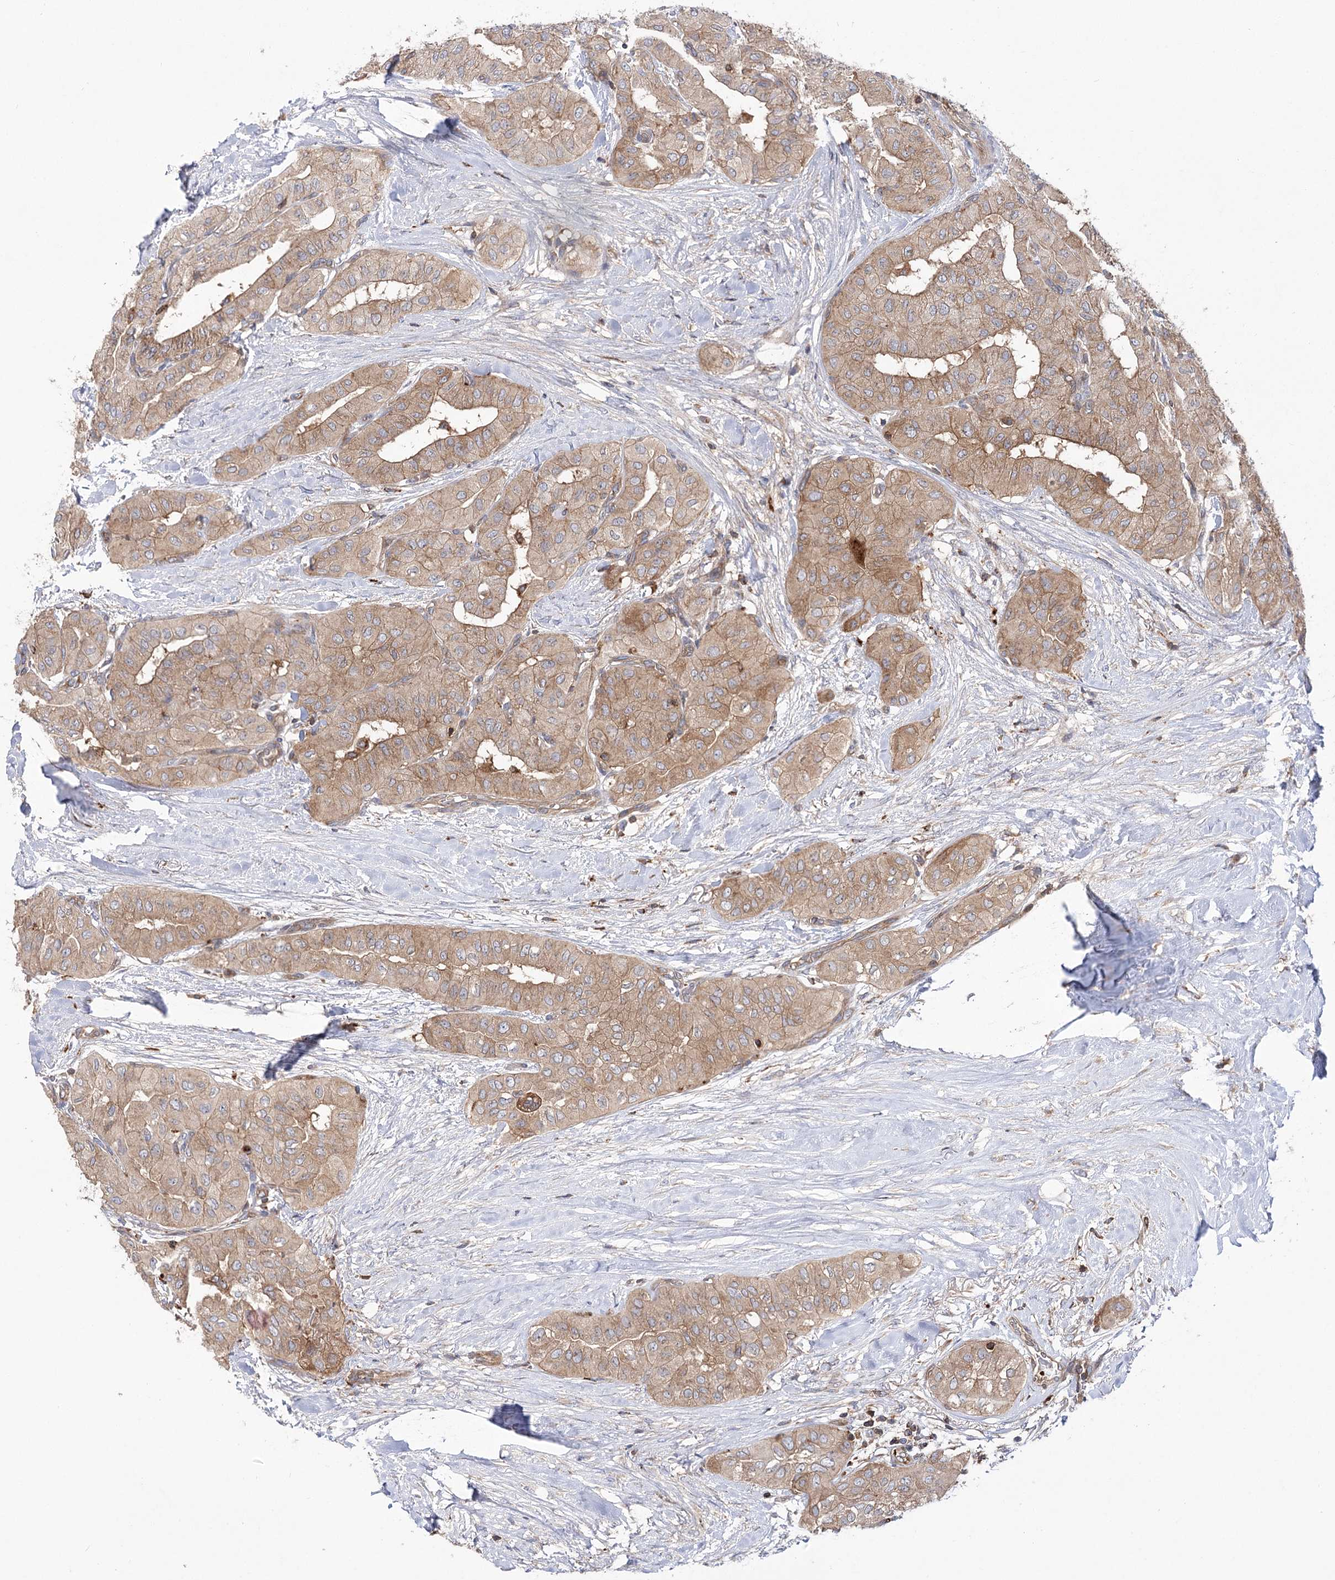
{"staining": {"intensity": "weak", "quantity": "25%-75%", "location": "cytoplasmic/membranous"}, "tissue": "thyroid cancer", "cell_type": "Tumor cells", "image_type": "cancer", "snomed": [{"axis": "morphology", "description": "Papillary adenocarcinoma, NOS"}, {"axis": "topography", "description": "Thyroid gland"}], "caption": "Thyroid cancer was stained to show a protein in brown. There is low levels of weak cytoplasmic/membranous staining in approximately 25%-75% of tumor cells. (Stains: DAB (3,3'-diaminobenzidine) in brown, nuclei in blue, Microscopy: brightfield microscopy at high magnification).", "gene": "VPS37B", "patient": {"sex": "female", "age": 59}}